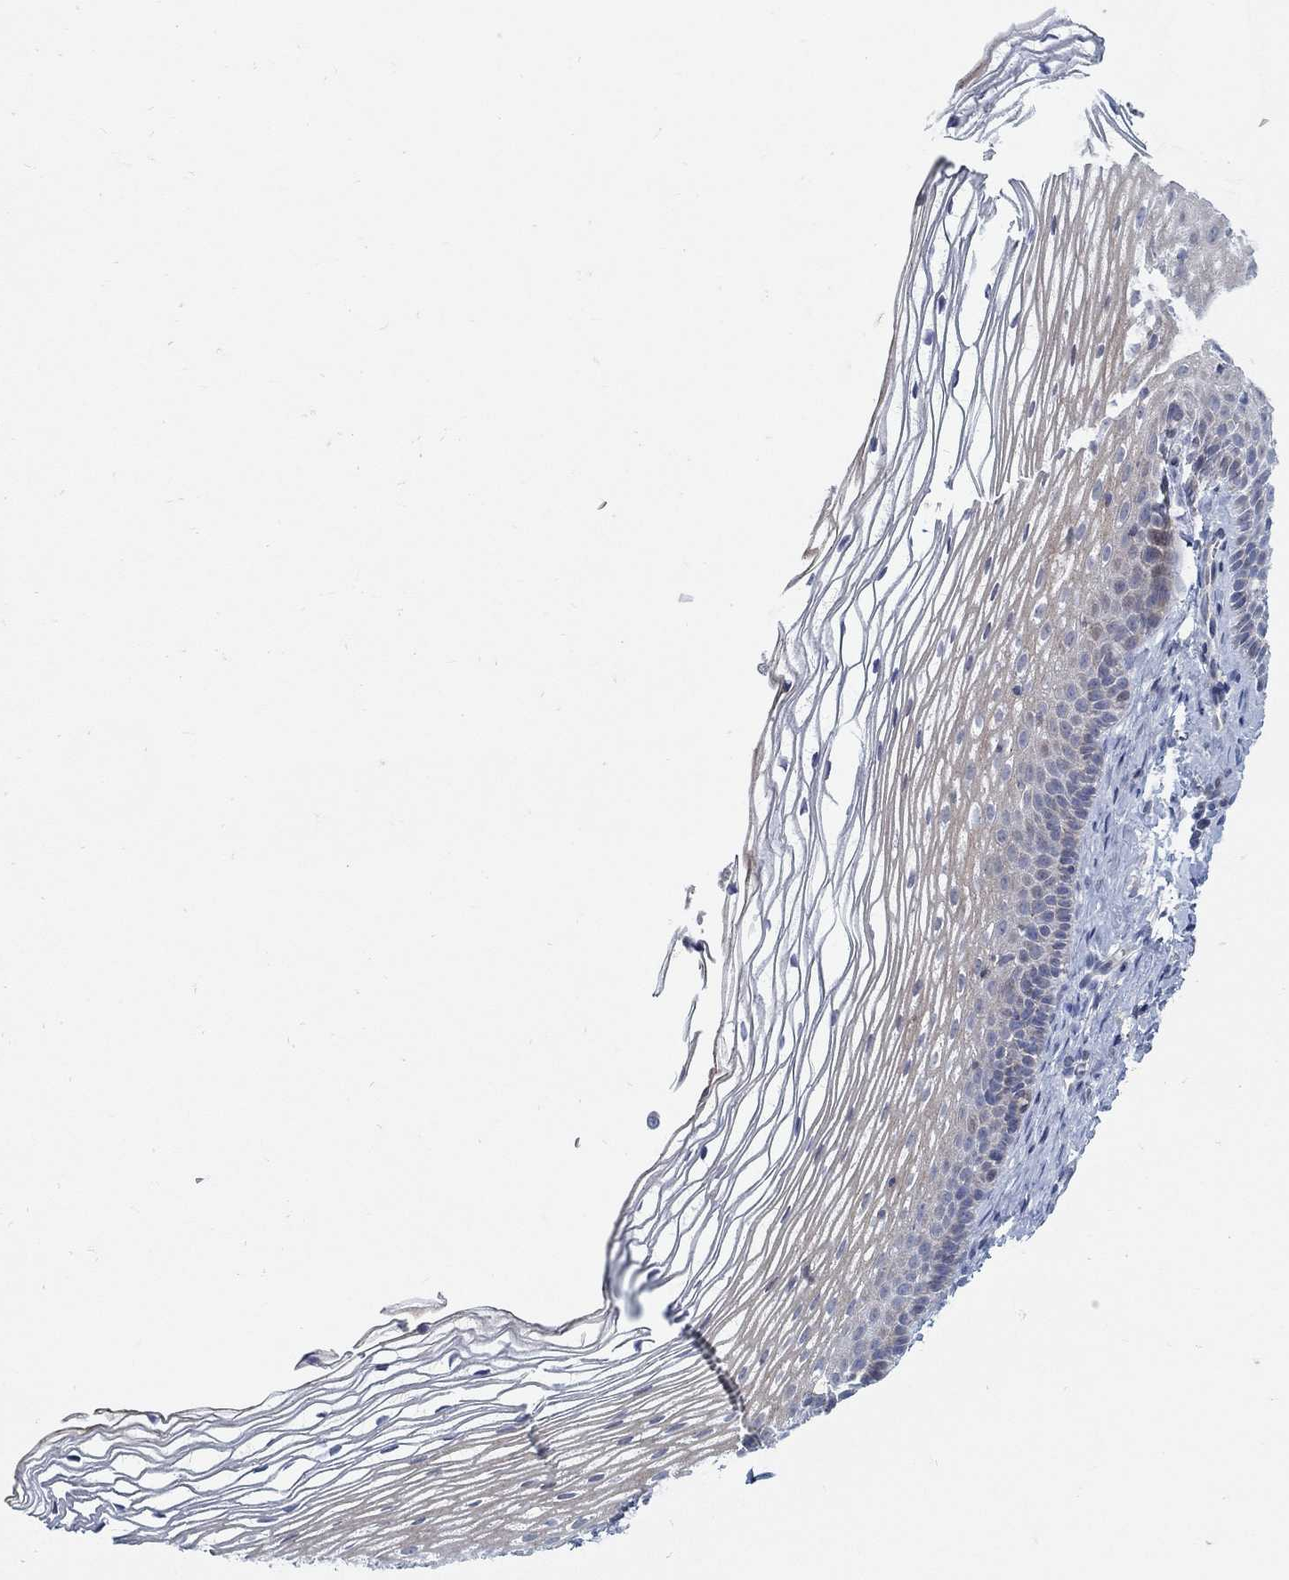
{"staining": {"intensity": "negative", "quantity": "none", "location": "none"}, "tissue": "cervix", "cell_type": "Glandular cells", "image_type": "normal", "snomed": [{"axis": "morphology", "description": "Normal tissue, NOS"}, {"axis": "topography", "description": "Cervix"}], "caption": "This micrograph is of normal cervix stained with immunohistochemistry to label a protein in brown with the nuclei are counter-stained blue. There is no positivity in glandular cells.", "gene": "ANO7", "patient": {"sex": "female", "age": 39}}